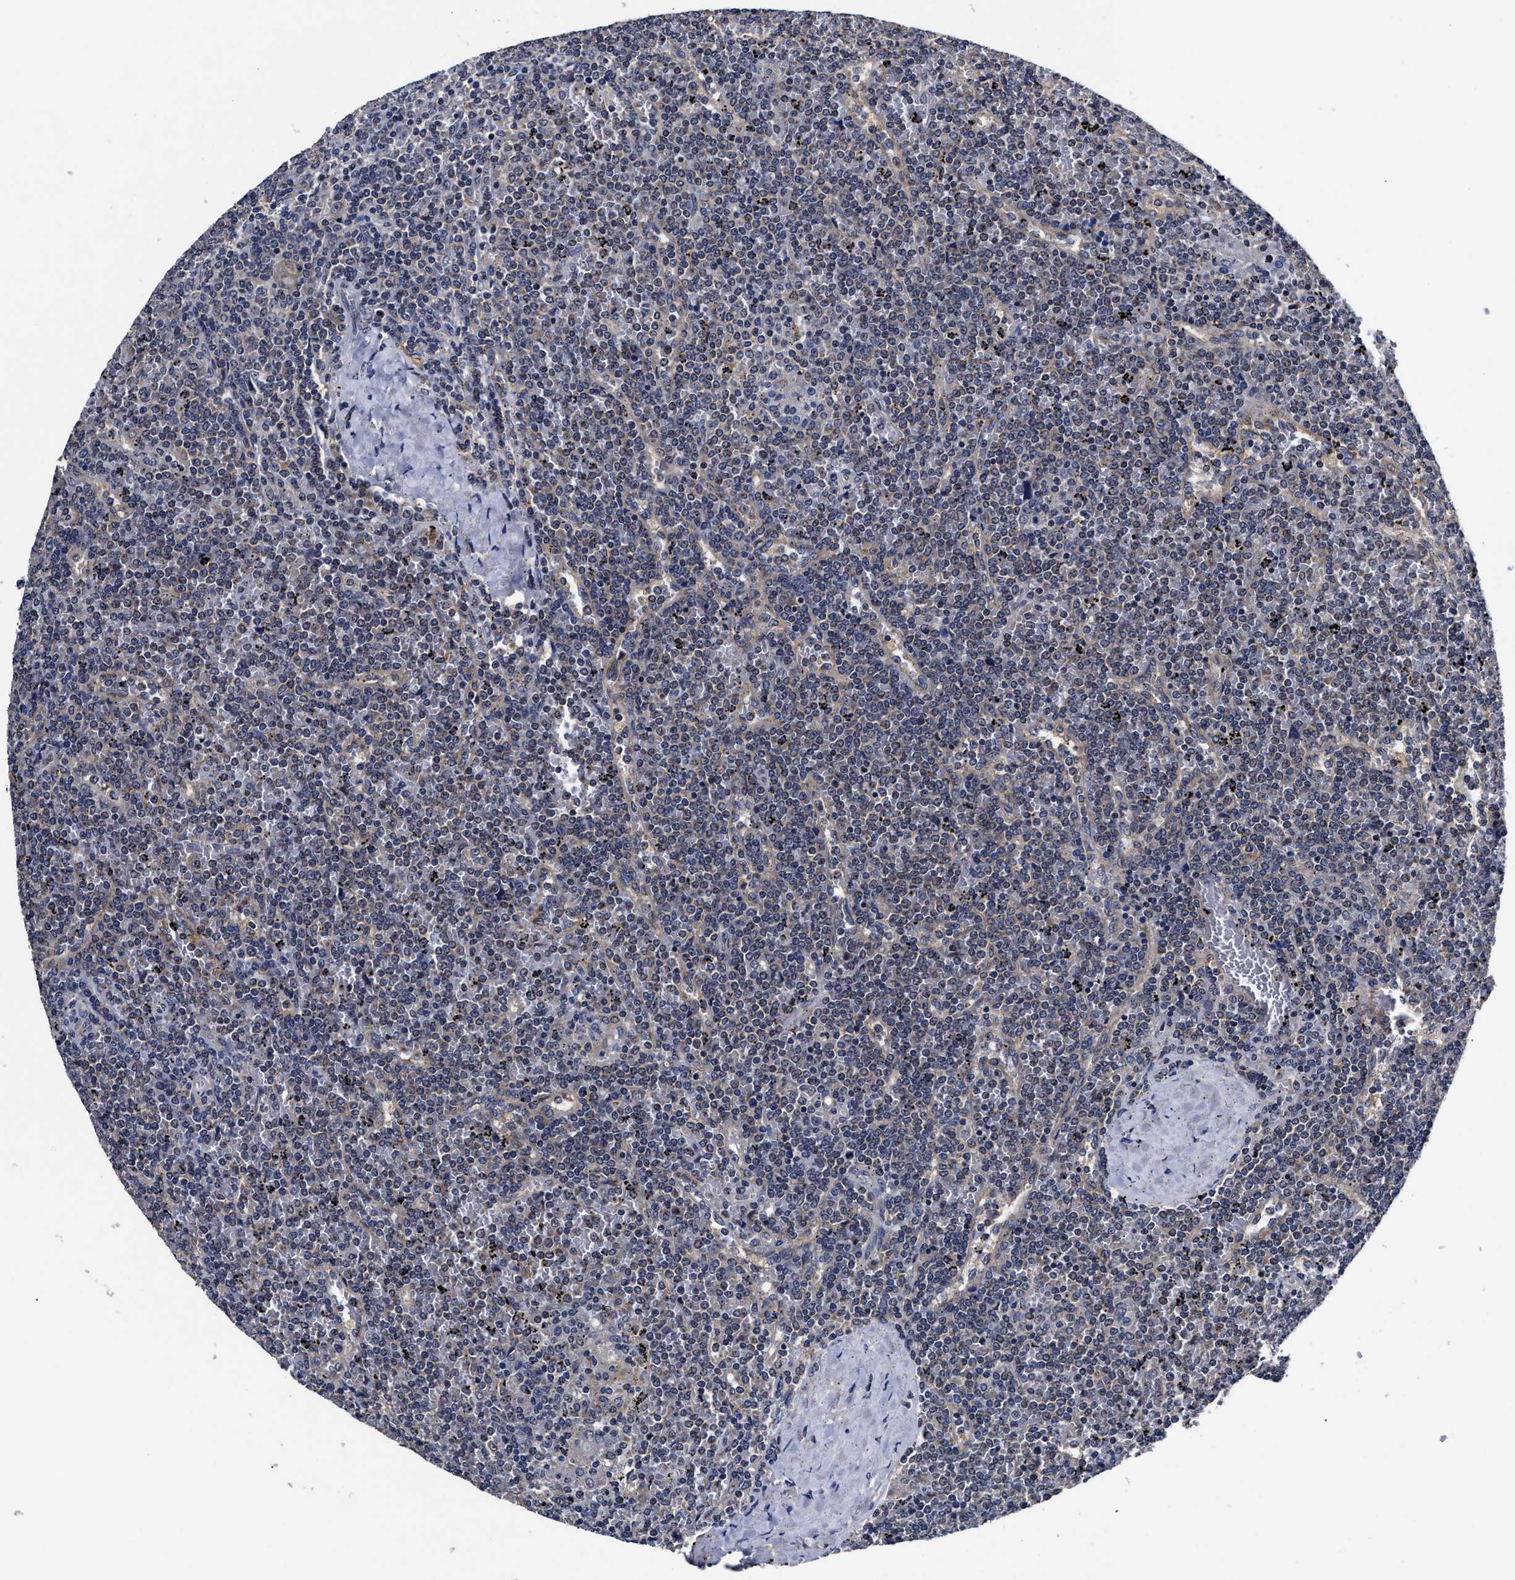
{"staining": {"intensity": "negative", "quantity": "none", "location": "none"}, "tissue": "lymphoma", "cell_type": "Tumor cells", "image_type": "cancer", "snomed": [{"axis": "morphology", "description": "Malignant lymphoma, non-Hodgkin's type, Low grade"}, {"axis": "topography", "description": "Spleen"}], "caption": "IHC micrograph of lymphoma stained for a protein (brown), which exhibits no staining in tumor cells. The staining was performed using DAB (3,3'-diaminobenzidine) to visualize the protein expression in brown, while the nuclei were stained in blue with hematoxylin (Magnification: 20x).", "gene": "SOCS5", "patient": {"sex": "female", "age": 19}}